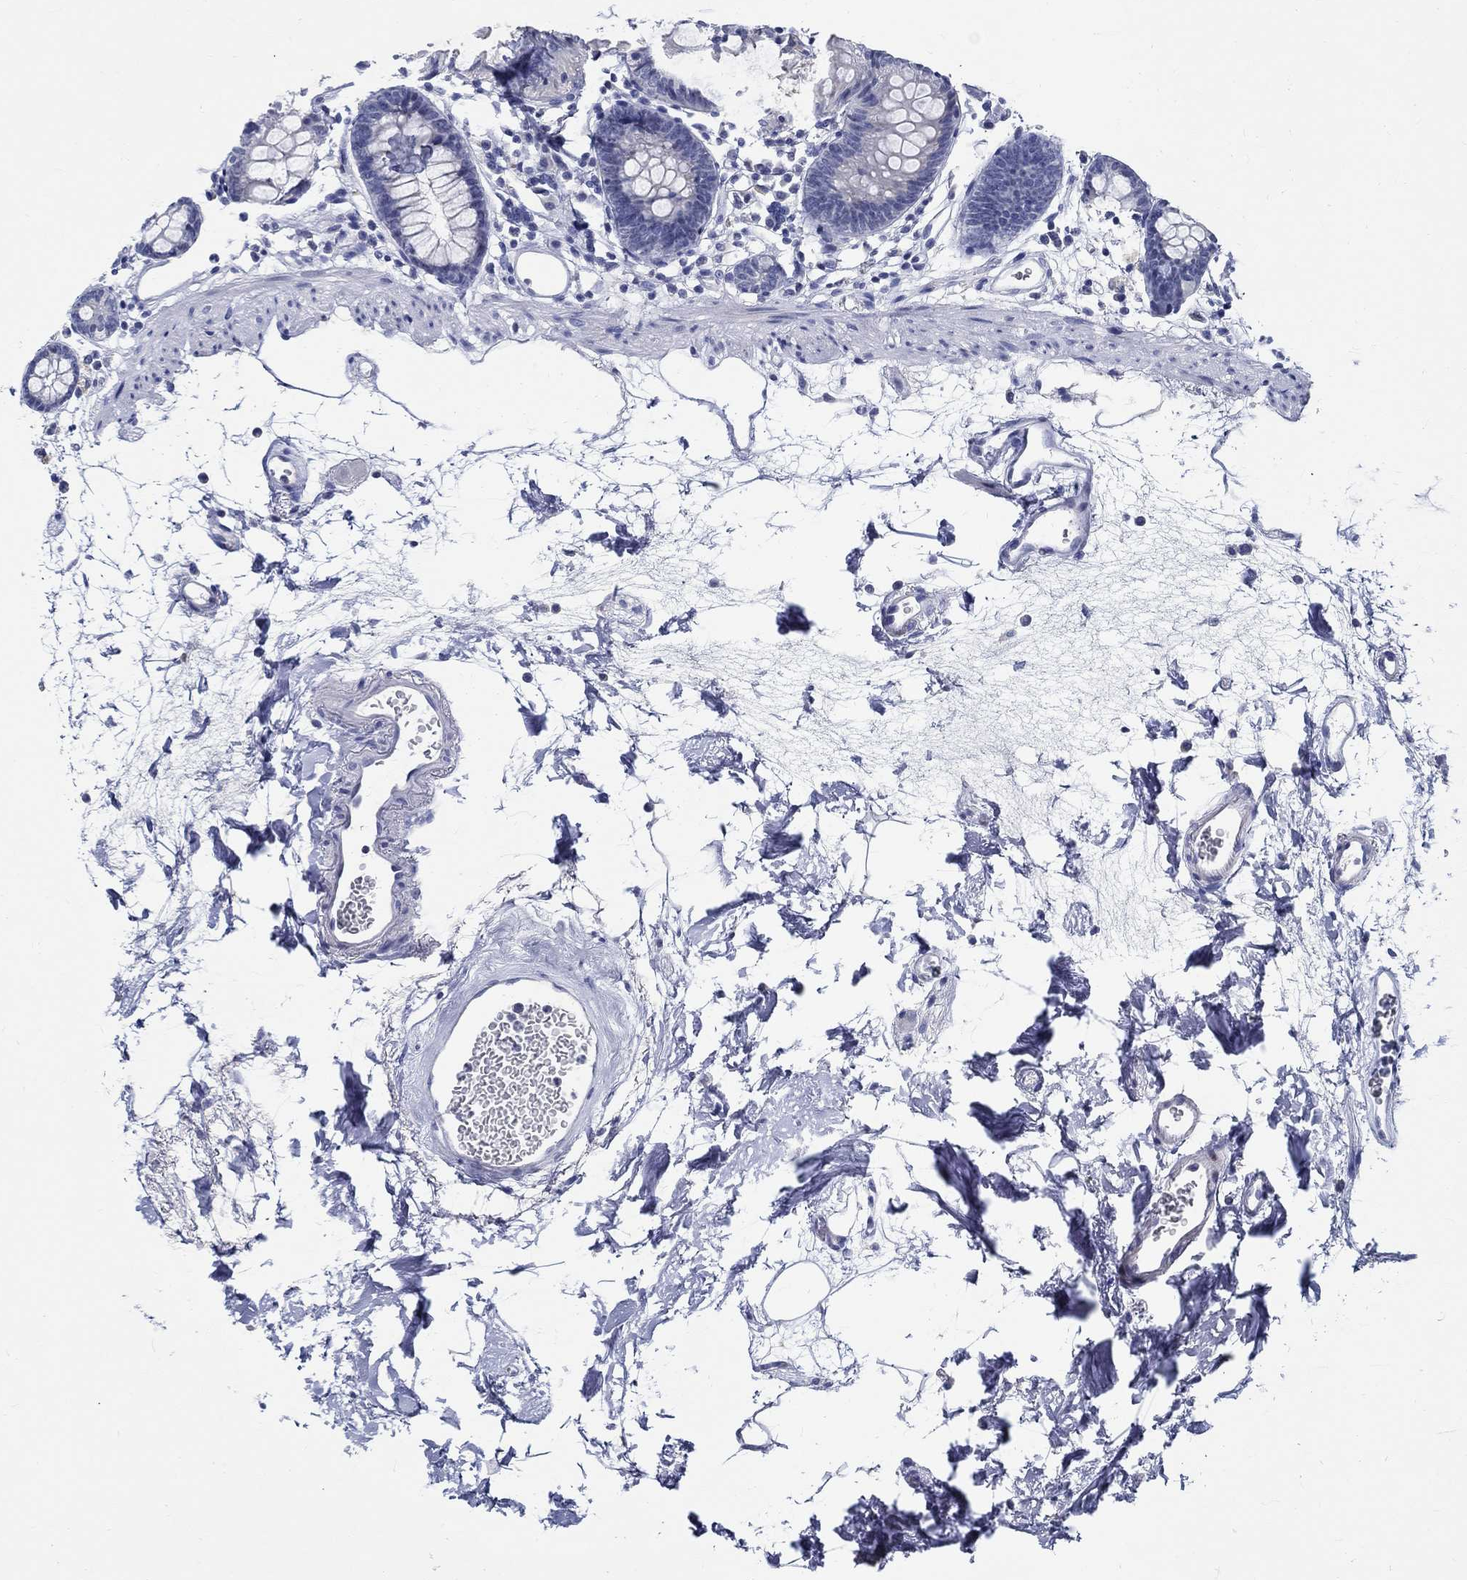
{"staining": {"intensity": "negative", "quantity": "none", "location": "none"}, "tissue": "colon", "cell_type": "Endothelial cells", "image_type": "normal", "snomed": [{"axis": "morphology", "description": "Normal tissue, NOS"}, {"axis": "topography", "description": "Colon"}], "caption": "An immunohistochemistry (IHC) image of normal colon is shown. There is no staining in endothelial cells of colon.", "gene": "CETN1", "patient": {"sex": "female", "age": 84}}